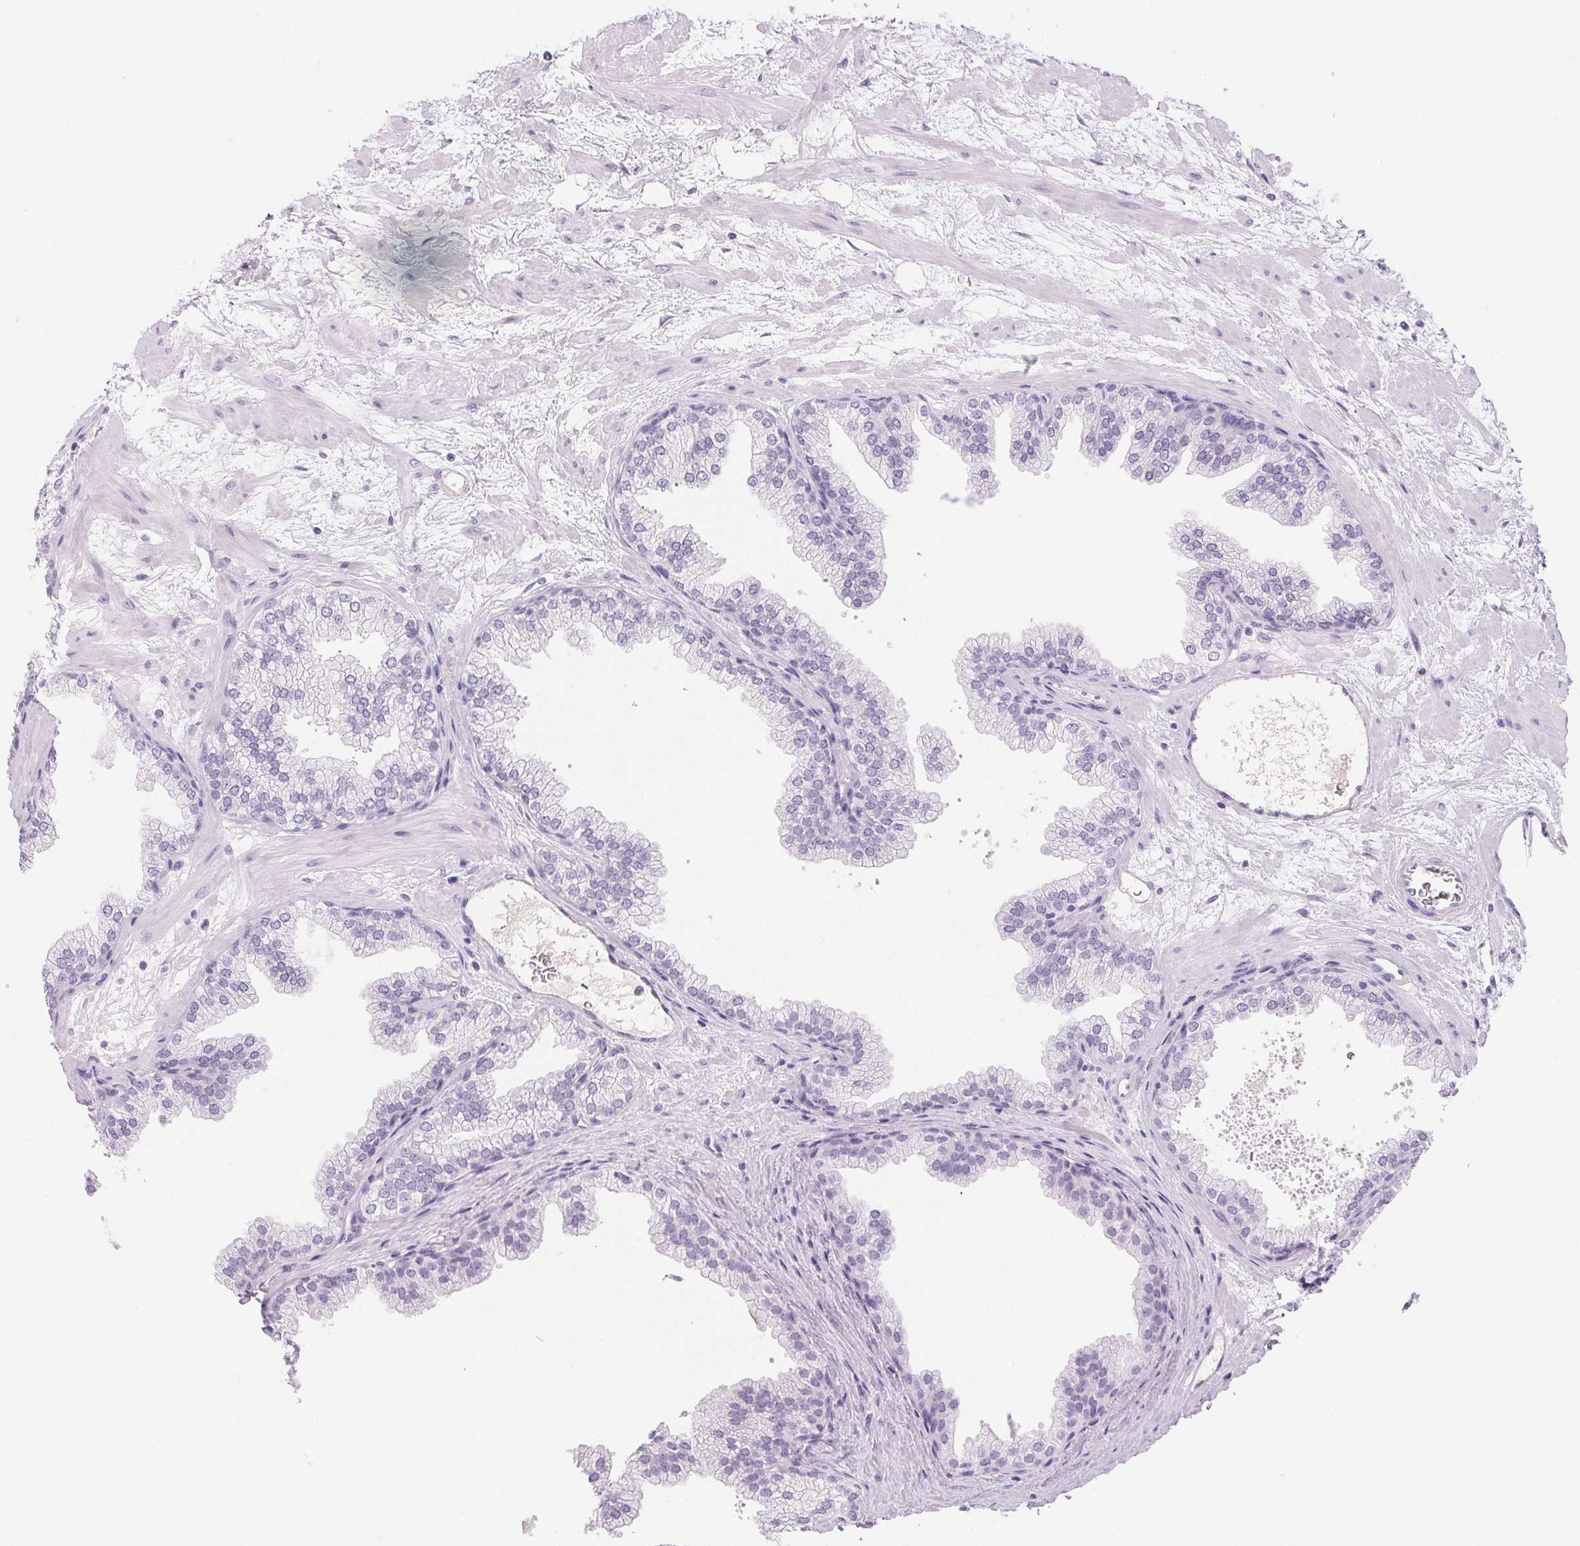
{"staining": {"intensity": "negative", "quantity": "none", "location": "none"}, "tissue": "prostate", "cell_type": "Glandular cells", "image_type": "normal", "snomed": [{"axis": "morphology", "description": "Normal tissue, NOS"}, {"axis": "topography", "description": "Prostate"}], "caption": "Immunohistochemistry photomicrograph of unremarkable human prostate stained for a protein (brown), which displays no staining in glandular cells.", "gene": "PADI4", "patient": {"sex": "male", "age": 37}}